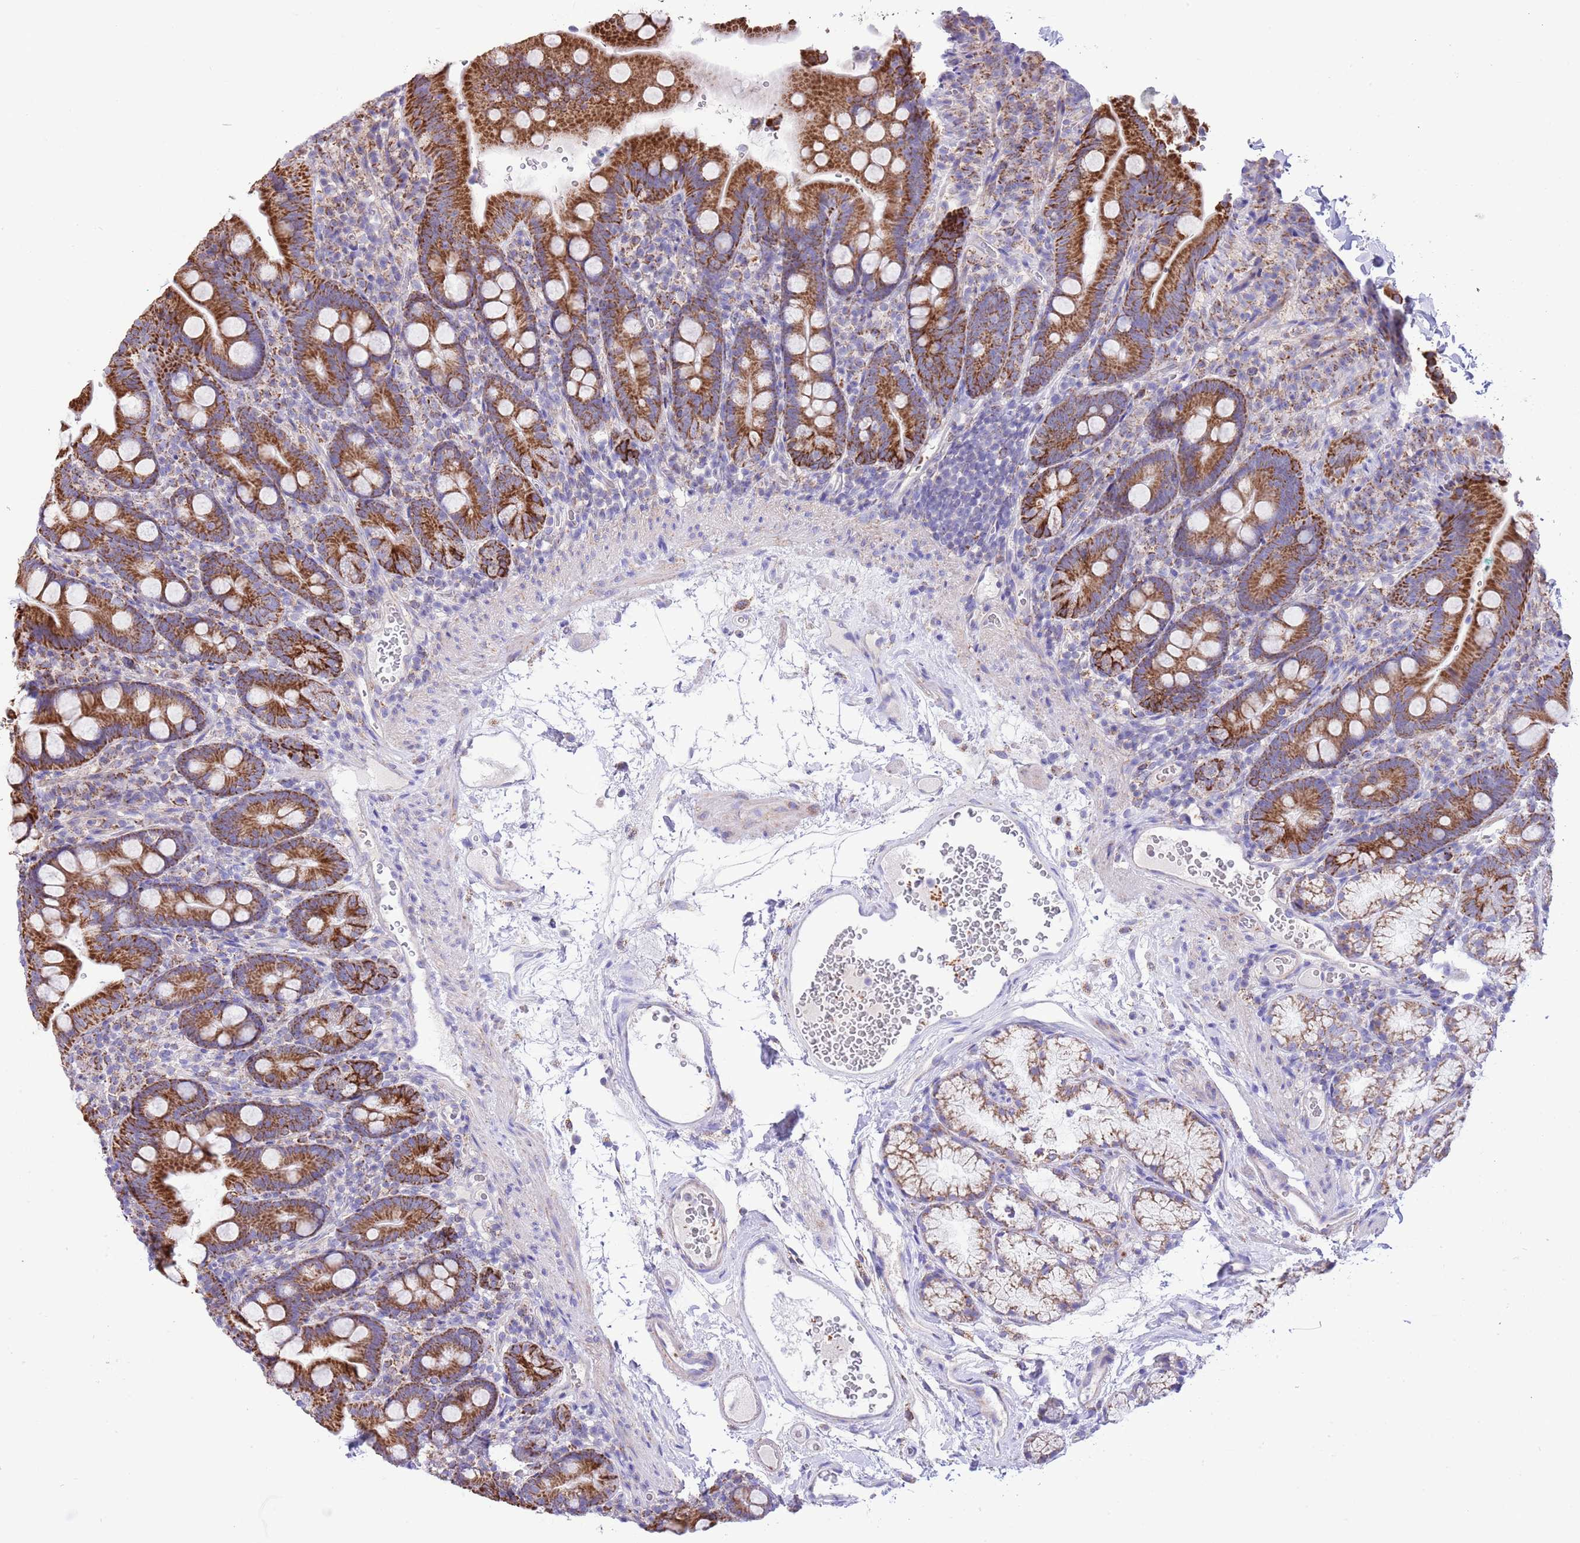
{"staining": {"intensity": "strong", "quantity": ">75%", "location": "cytoplasmic/membranous"}, "tissue": "duodenum", "cell_type": "Glandular cells", "image_type": "normal", "snomed": [{"axis": "morphology", "description": "Normal tissue, NOS"}, {"axis": "topography", "description": "Duodenum"}], "caption": "Immunohistochemical staining of benign duodenum shows >75% levels of strong cytoplasmic/membranous protein staining in approximately >75% of glandular cells.", "gene": "SS18L2", "patient": {"sex": "female", "age": 67}}